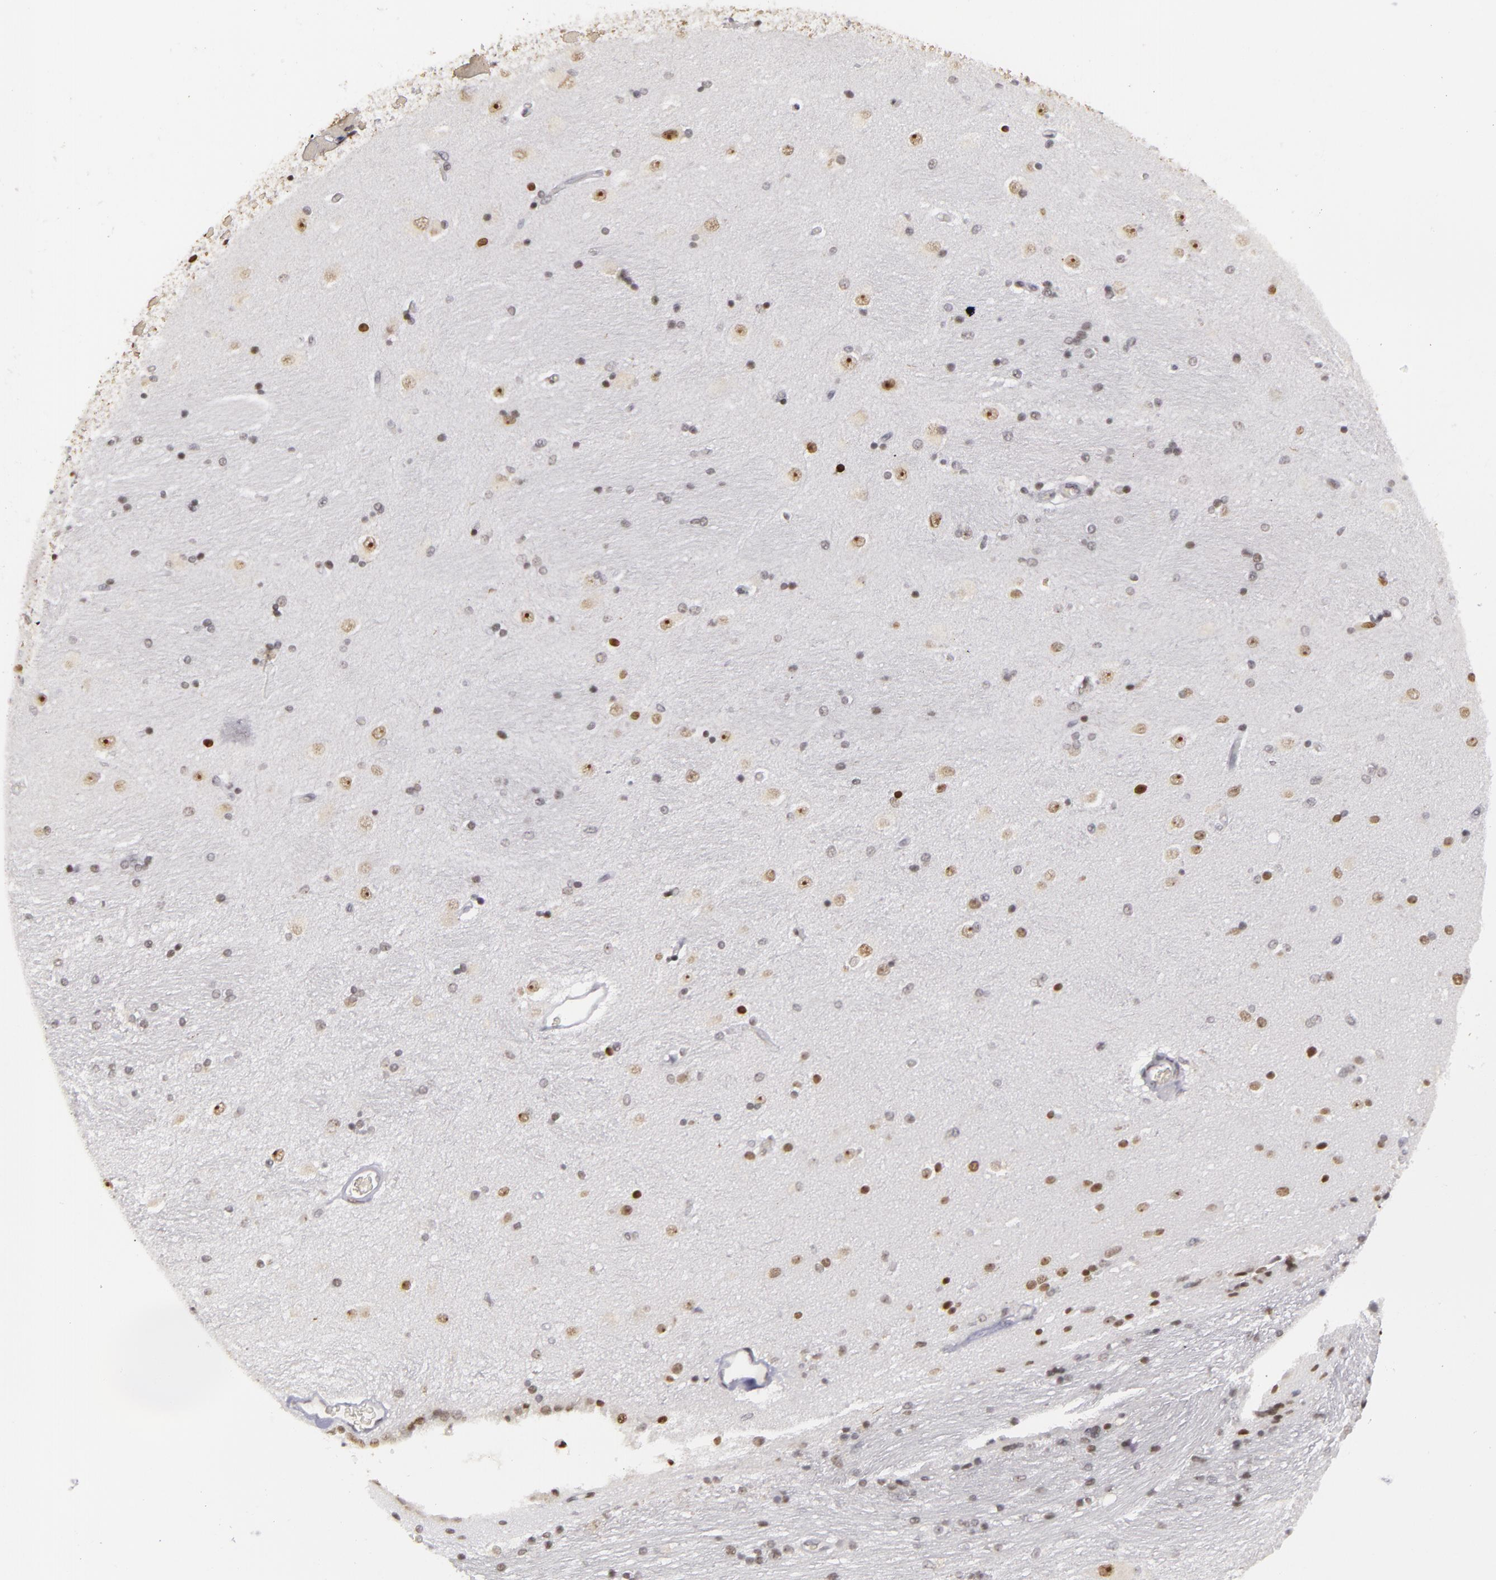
{"staining": {"intensity": "weak", "quantity": "<25%", "location": "nuclear"}, "tissue": "hippocampus", "cell_type": "Glial cells", "image_type": "normal", "snomed": [{"axis": "morphology", "description": "Normal tissue, NOS"}, {"axis": "topography", "description": "Hippocampus"}], "caption": "A histopathology image of human hippocampus is negative for staining in glial cells. Nuclei are stained in blue.", "gene": "RRP7A", "patient": {"sex": "female", "age": 54}}